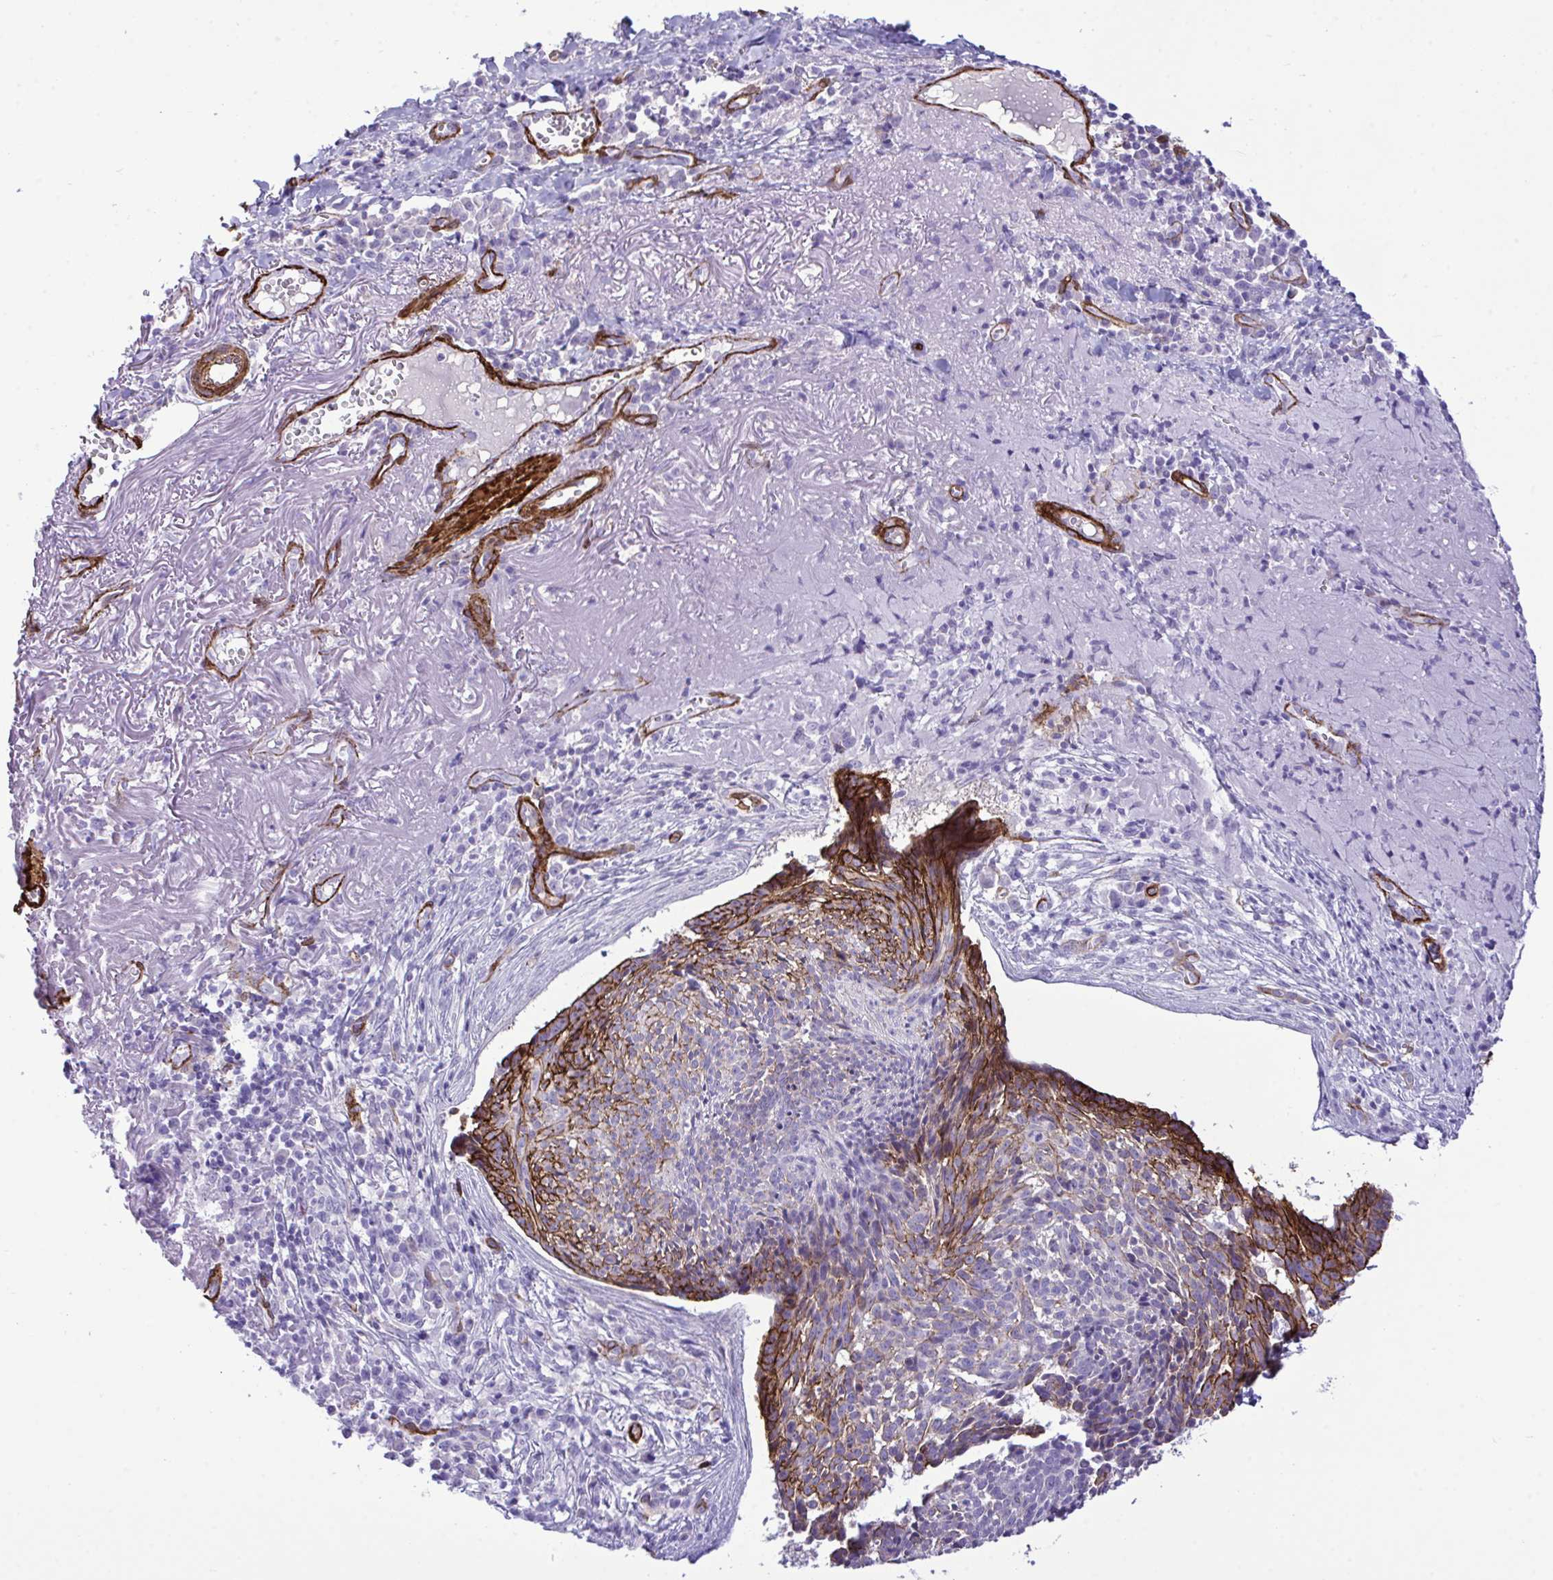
{"staining": {"intensity": "strong", "quantity": "25%-75%", "location": "cytoplasmic/membranous"}, "tissue": "skin cancer", "cell_type": "Tumor cells", "image_type": "cancer", "snomed": [{"axis": "morphology", "description": "Basal cell carcinoma"}, {"axis": "topography", "description": "Skin"}, {"axis": "topography", "description": "Skin of face"}], "caption": "Protein staining reveals strong cytoplasmic/membranous positivity in about 25%-75% of tumor cells in skin cancer (basal cell carcinoma).", "gene": "SYNPO2L", "patient": {"sex": "female", "age": 95}}